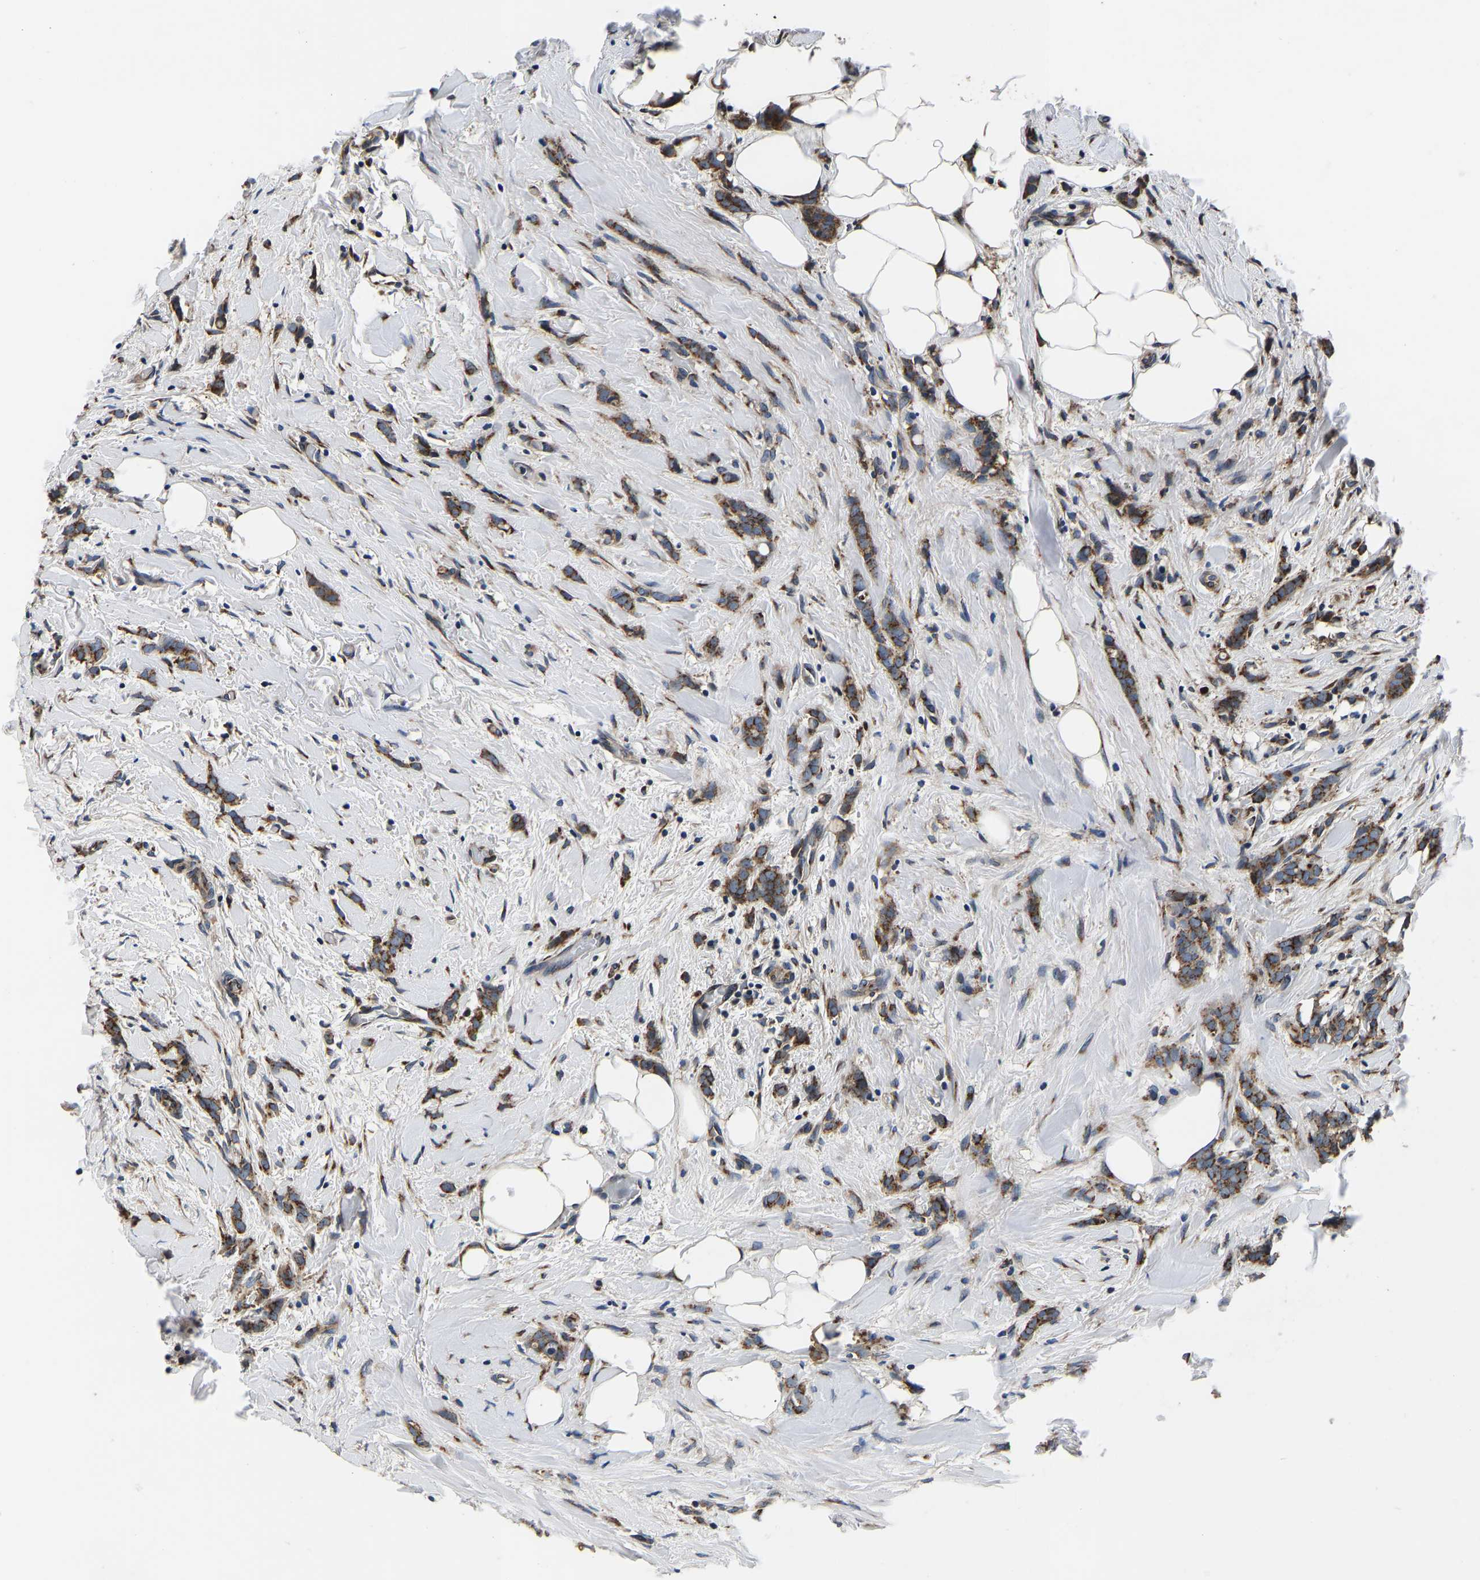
{"staining": {"intensity": "strong", "quantity": ">75%", "location": "cytoplasmic/membranous"}, "tissue": "breast cancer", "cell_type": "Tumor cells", "image_type": "cancer", "snomed": [{"axis": "morphology", "description": "Lobular carcinoma, in situ"}, {"axis": "morphology", "description": "Lobular carcinoma"}, {"axis": "topography", "description": "Breast"}], "caption": "A histopathology image of breast lobular carcinoma in situ stained for a protein reveals strong cytoplasmic/membranous brown staining in tumor cells. (DAB (3,3'-diaminobenzidine) IHC, brown staining for protein, blue staining for nuclei).", "gene": "RABAC1", "patient": {"sex": "female", "age": 41}}